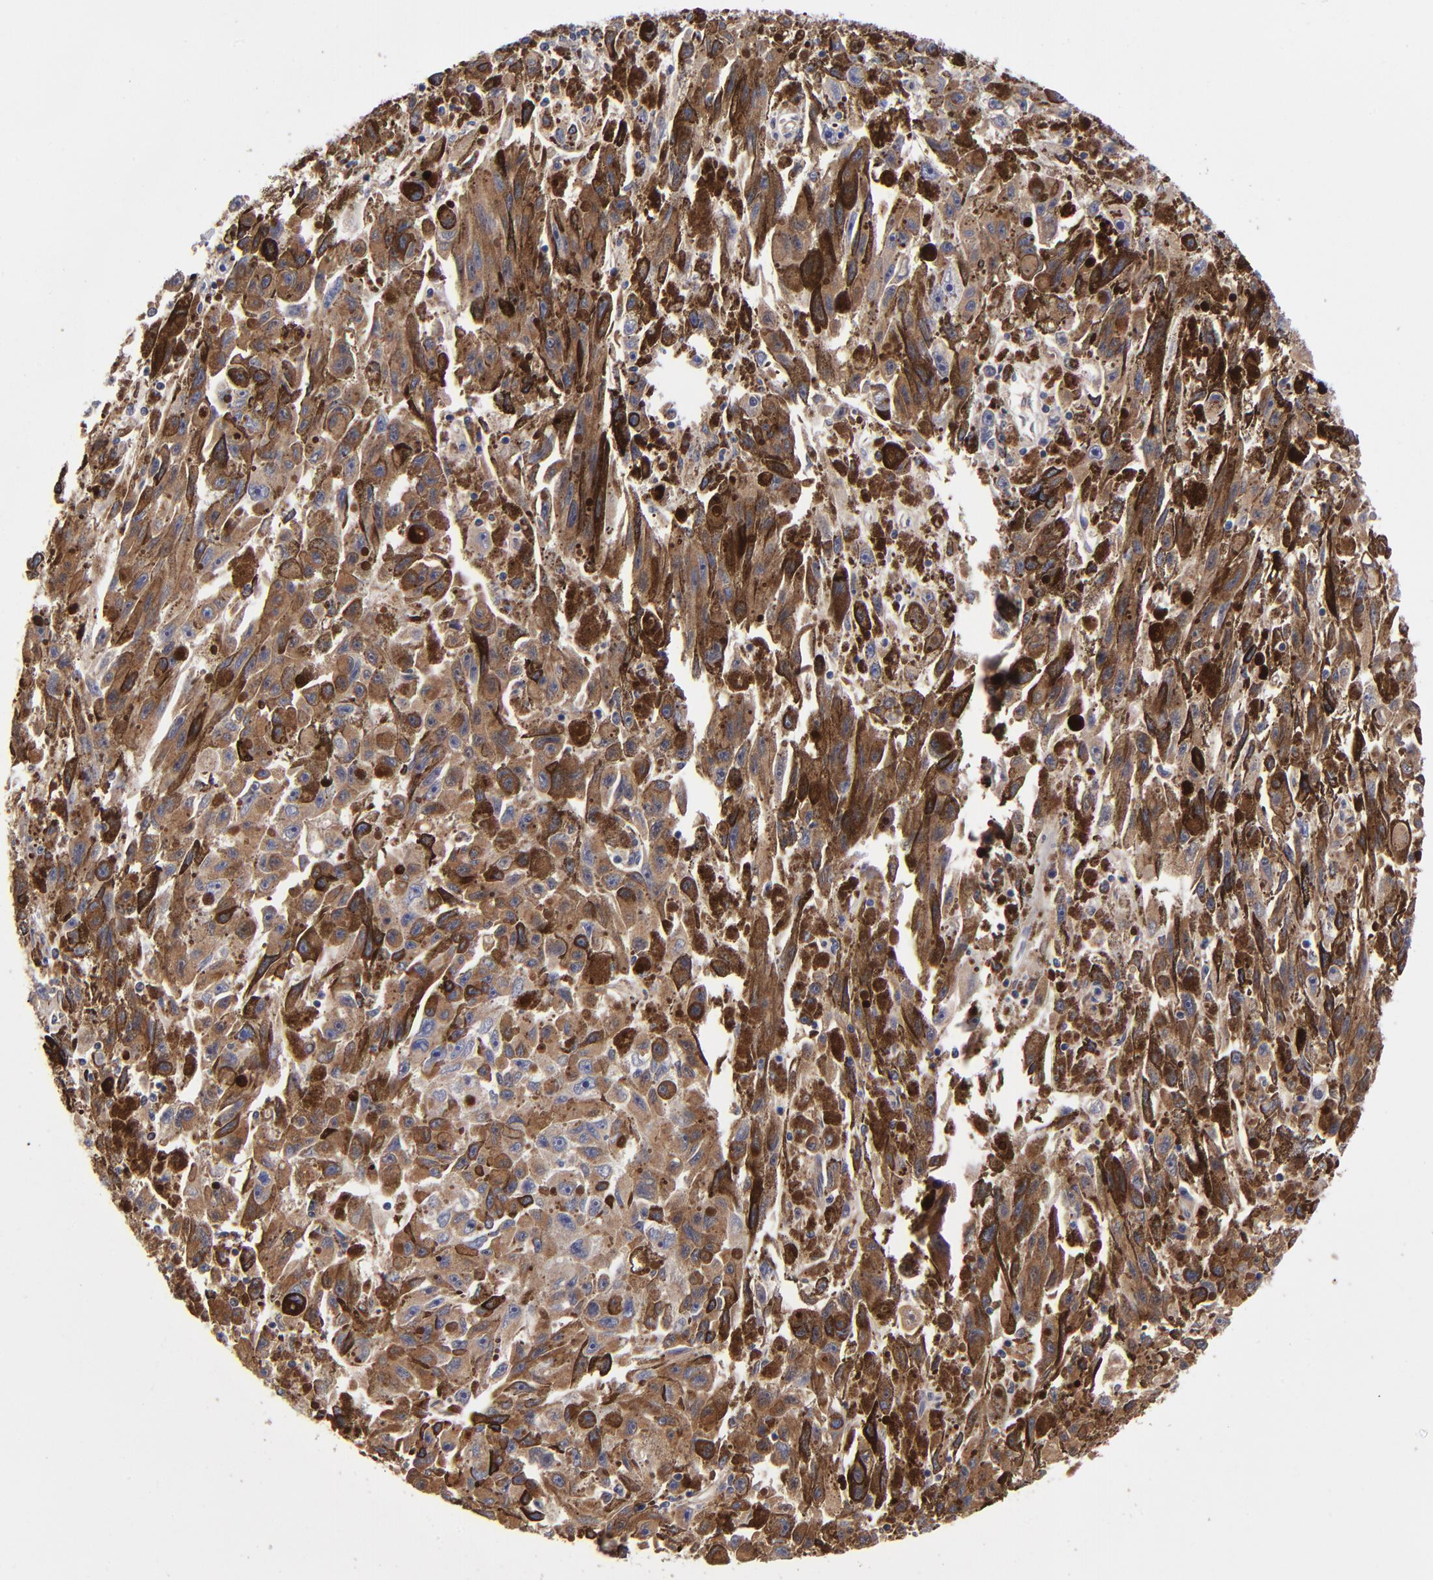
{"staining": {"intensity": "moderate", "quantity": ">75%", "location": "cytoplasmic/membranous"}, "tissue": "melanoma", "cell_type": "Tumor cells", "image_type": "cancer", "snomed": [{"axis": "morphology", "description": "Malignant melanoma, NOS"}, {"axis": "topography", "description": "Skin"}], "caption": "Protein staining of melanoma tissue demonstrates moderate cytoplasmic/membranous positivity in approximately >75% of tumor cells.", "gene": "FBXL12", "patient": {"sex": "female", "age": 104}}